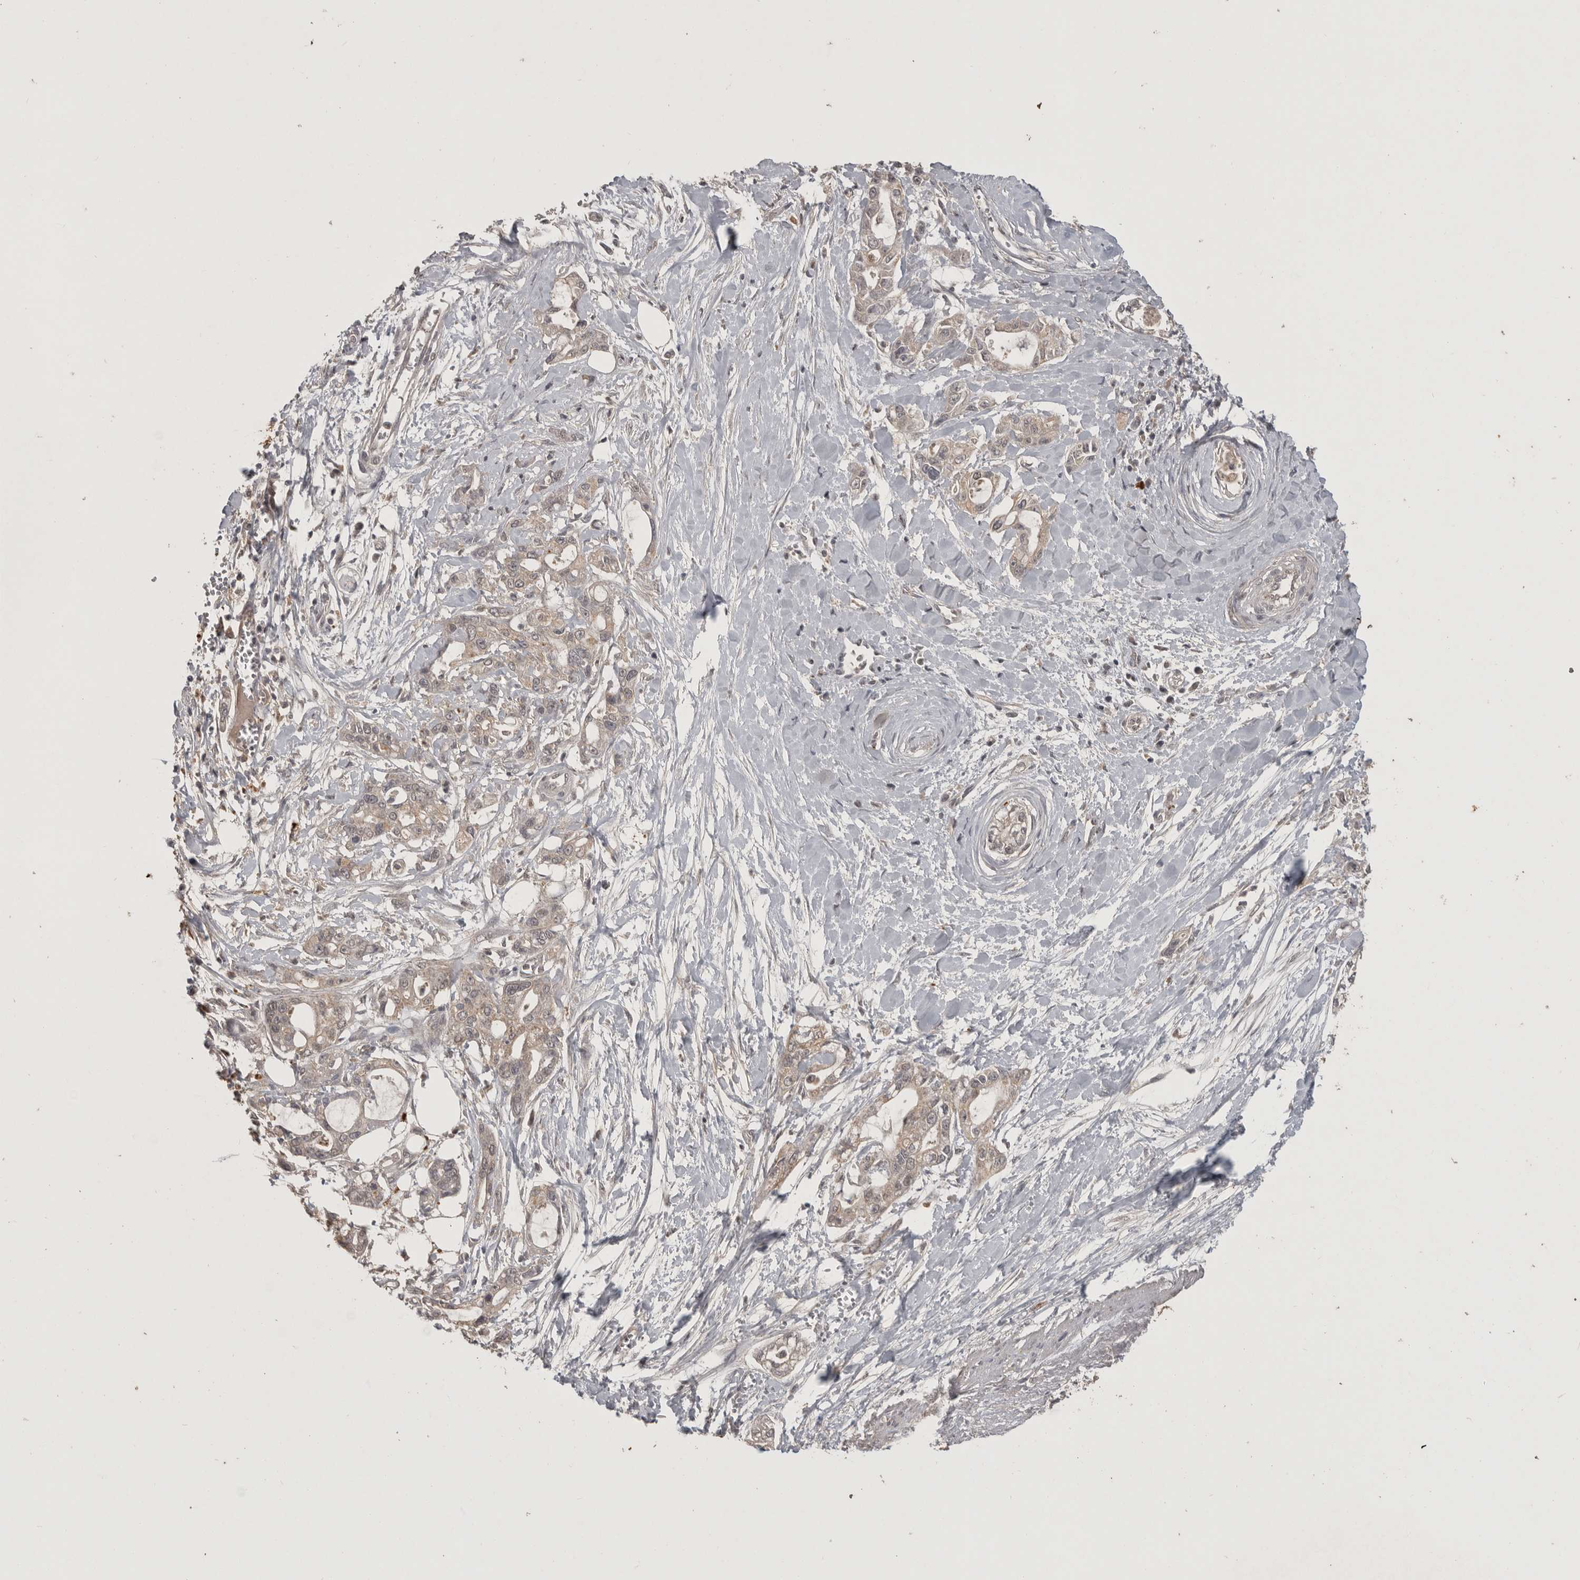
{"staining": {"intensity": "weak", "quantity": "25%-75%", "location": "cytoplasmic/membranous"}, "tissue": "pancreatic cancer", "cell_type": "Tumor cells", "image_type": "cancer", "snomed": [{"axis": "morphology", "description": "Adenocarcinoma, NOS"}, {"axis": "topography", "description": "Pancreas"}], "caption": "Protein analysis of pancreatic cancer (adenocarcinoma) tissue reveals weak cytoplasmic/membranous staining in about 25%-75% of tumor cells.", "gene": "ADAMTS4", "patient": {"sex": "male", "age": 68}}